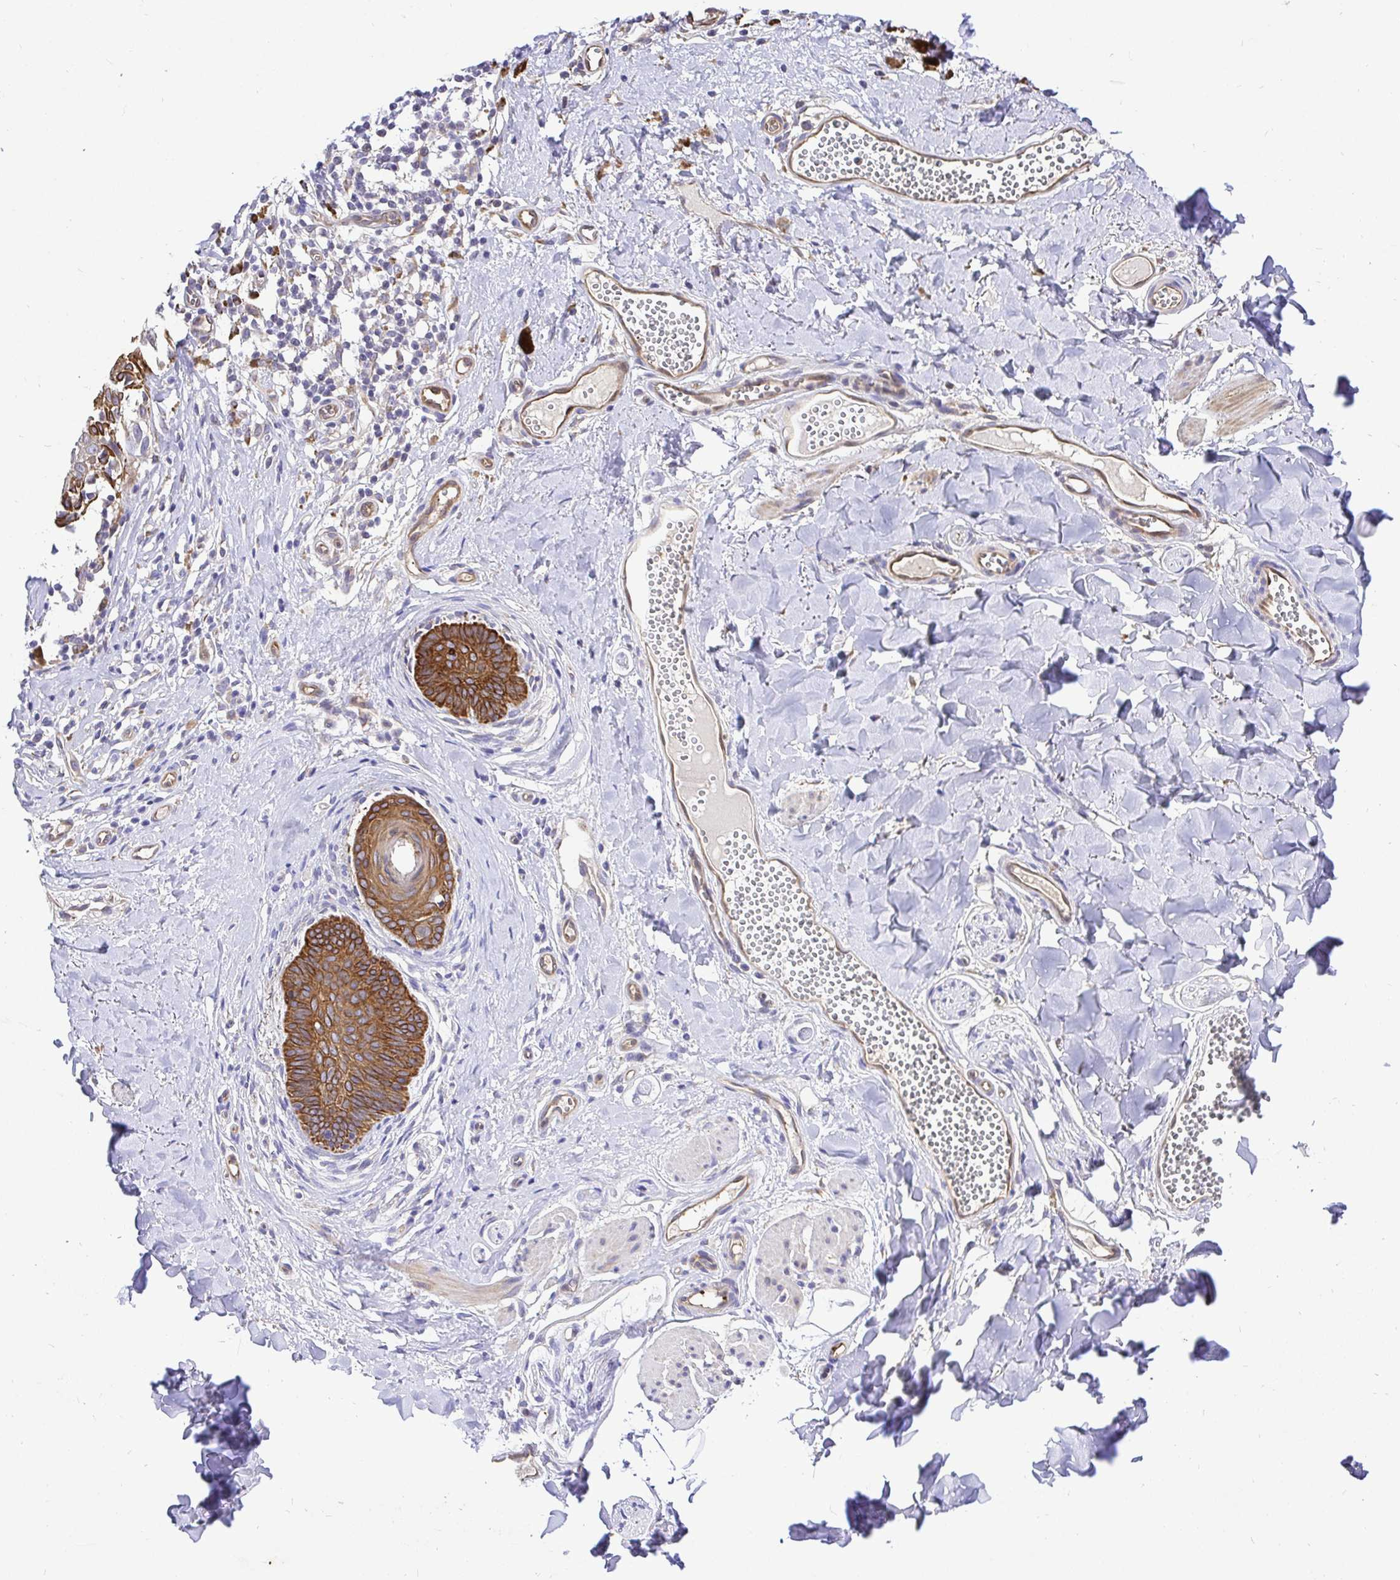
{"staining": {"intensity": "strong", "quantity": ">75%", "location": "cytoplasmic/membranous"}, "tissue": "melanoma", "cell_type": "Tumor cells", "image_type": "cancer", "snomed": [{"axis": "morphology", "description": "Malignant melanoma, NOS"}, {"axis": "topography", "description": "Skin"}], "caption": "This photomicrograph demonstrates immunohistochemistry (IHC) staining of human melanoma, with high strong cytoplasmic/membranous positivity in approximately >75% of tumor cells.", "gene": "CCDC122", "patient": {"sex": "female", "age": 49}}